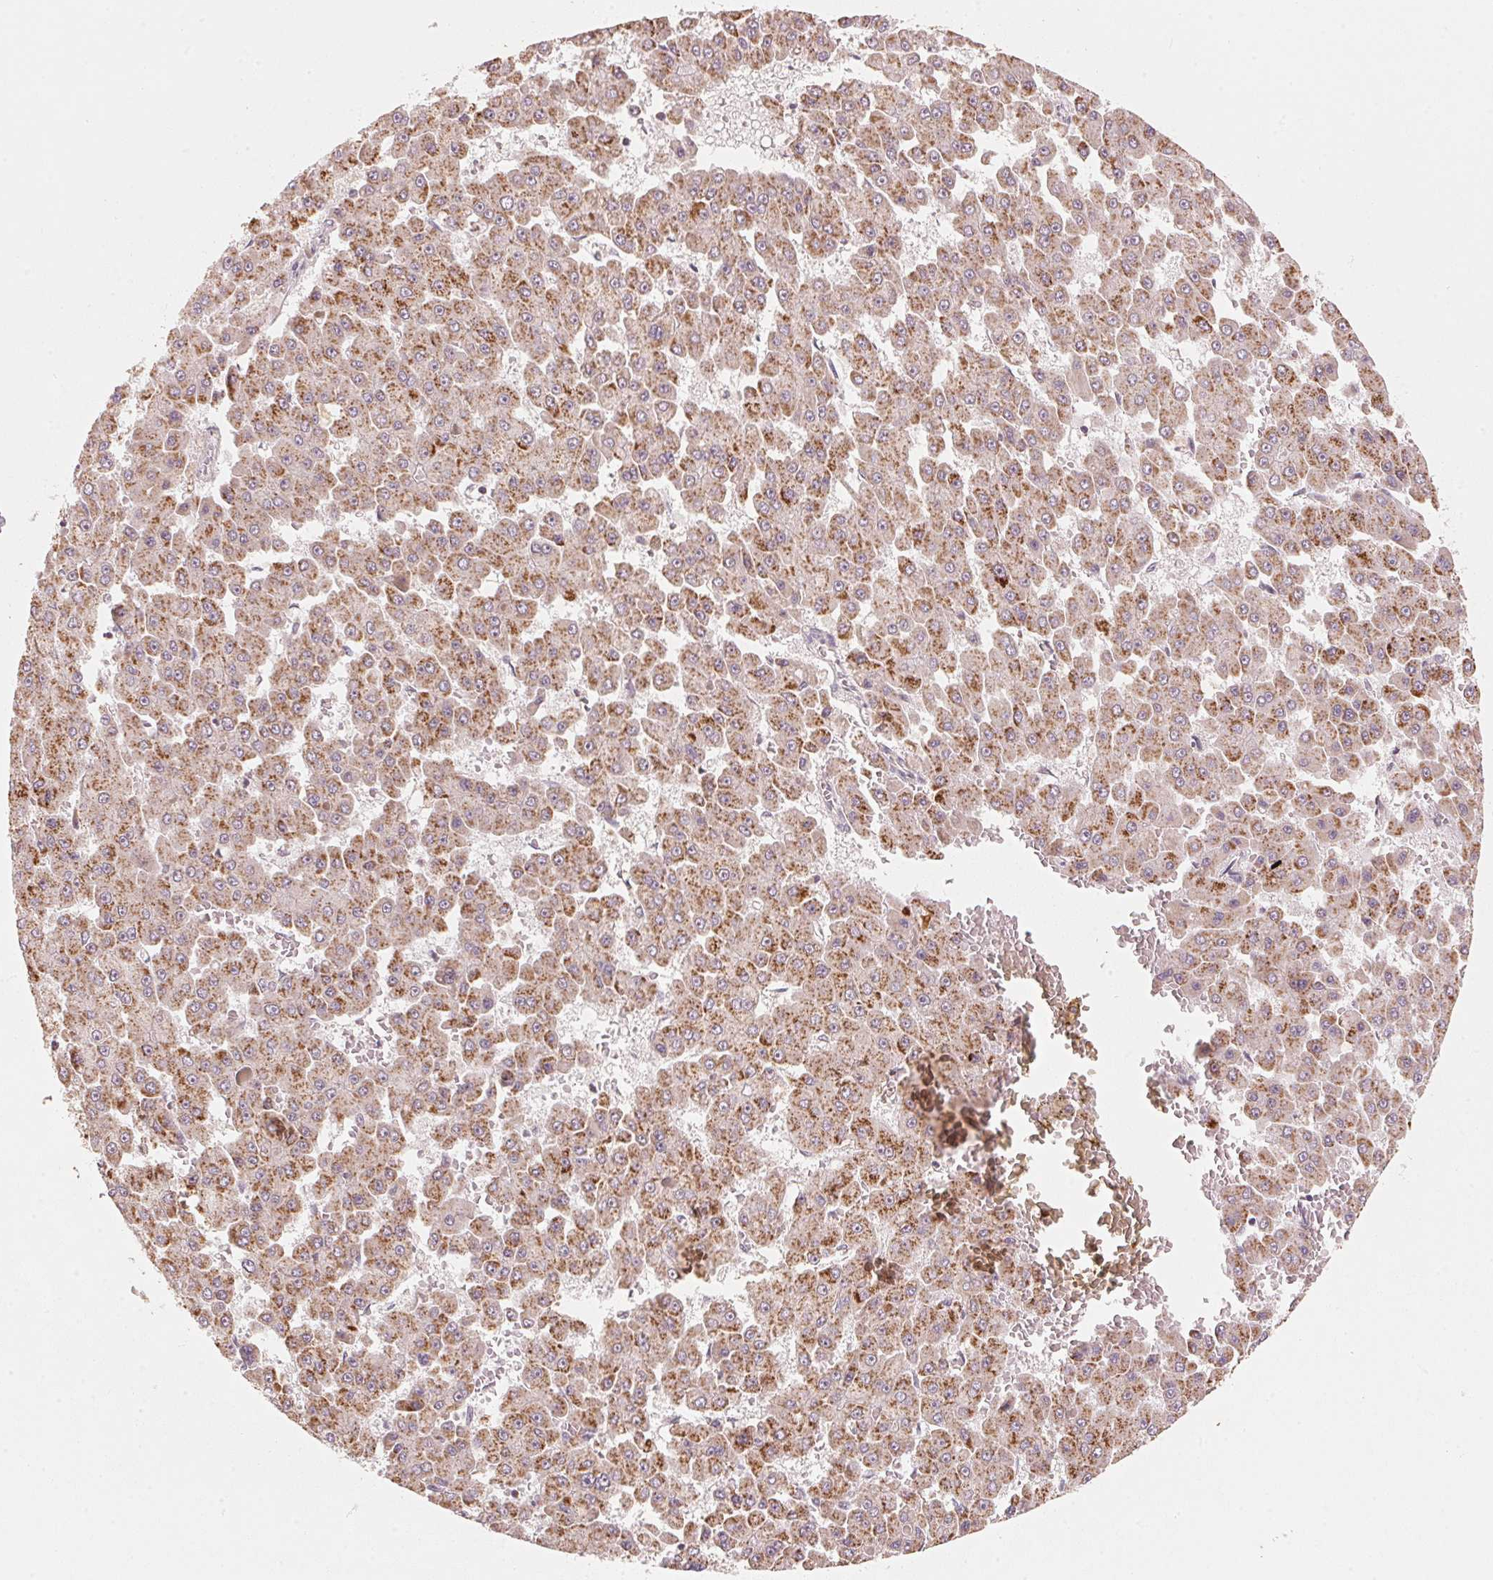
{"staining": {"intensity": "strong", "quantity": ">75%", "location": "cytoplasmic/membranous"}, "tissue": "liver cancer", "cell_type": "Tumor cells", "image_type": "cancer", "snomed": [{"axis": "morphology", "description": "Carcinoma, Hepatocellular, NOS"}, {"axis": "topography", "description": "Liver"}], "caption": "Protein positivity by immunohistochemistry (IHC) displays strong cytoplasmic/membranous positivity in about >75% of tumor cells in hepatocellular carcinoma (liver).", "gene": "C2orf73", "patient": {"sex": "male", "age": 78}}